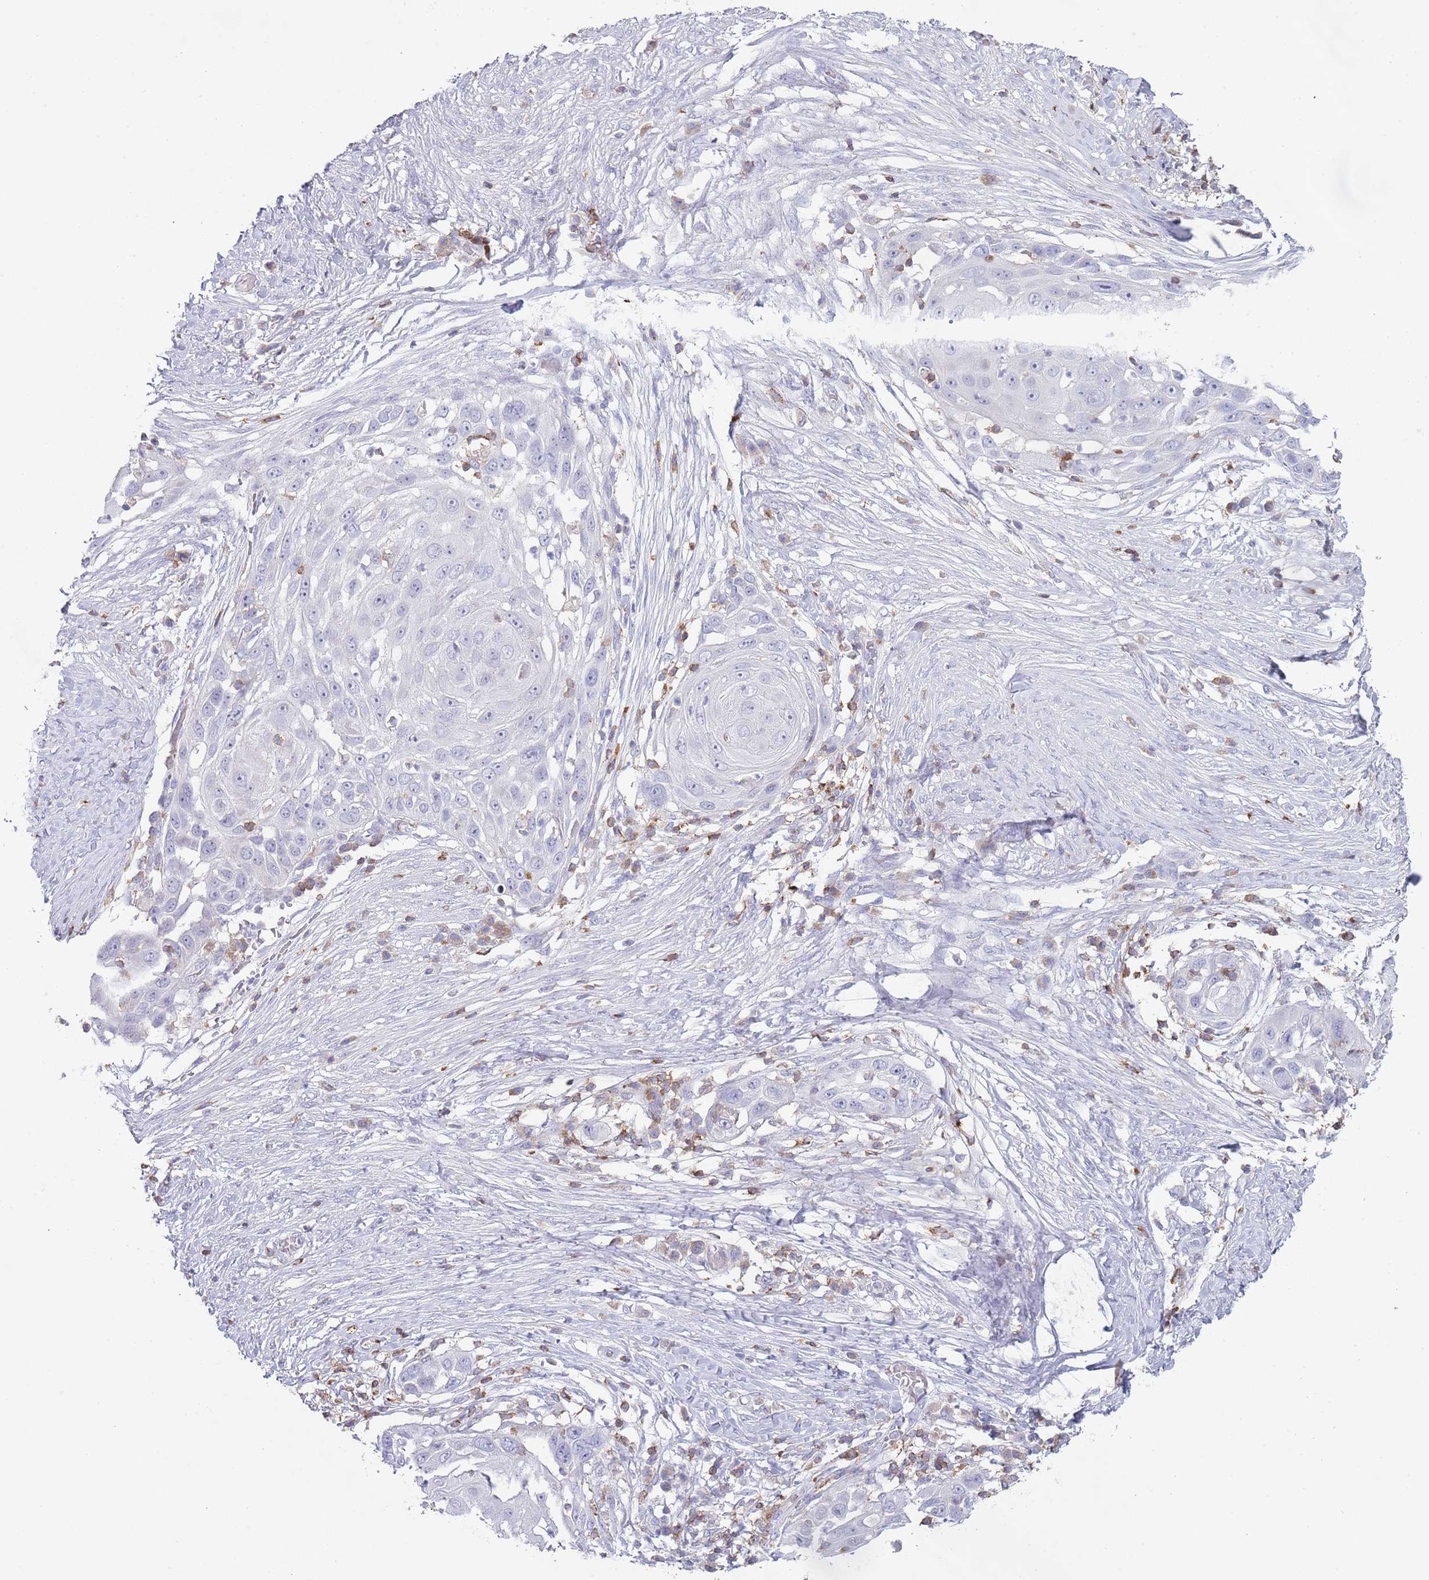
{"staining": {"intensity": "negative", "quantity": "none", "location": "none"}, "tissue": "skin cancer", "cell_type": "Tumor cells", "image_type": "cancer", "snomed": [{"axis": "morphology", "description": "Squamous cell carcinoma, NOS"}, {"axis": "topography", "description": "Skin"}], "caption": "Protein analysis of skin cancer (squamous cell carcinoma) reveals no significant expression in tumor cells. (DAB immunohistochemistry (IHC) with hematoxylin counter stain).", "gene": "LPXN", "patient": {"sex": "female", "age": 44}}